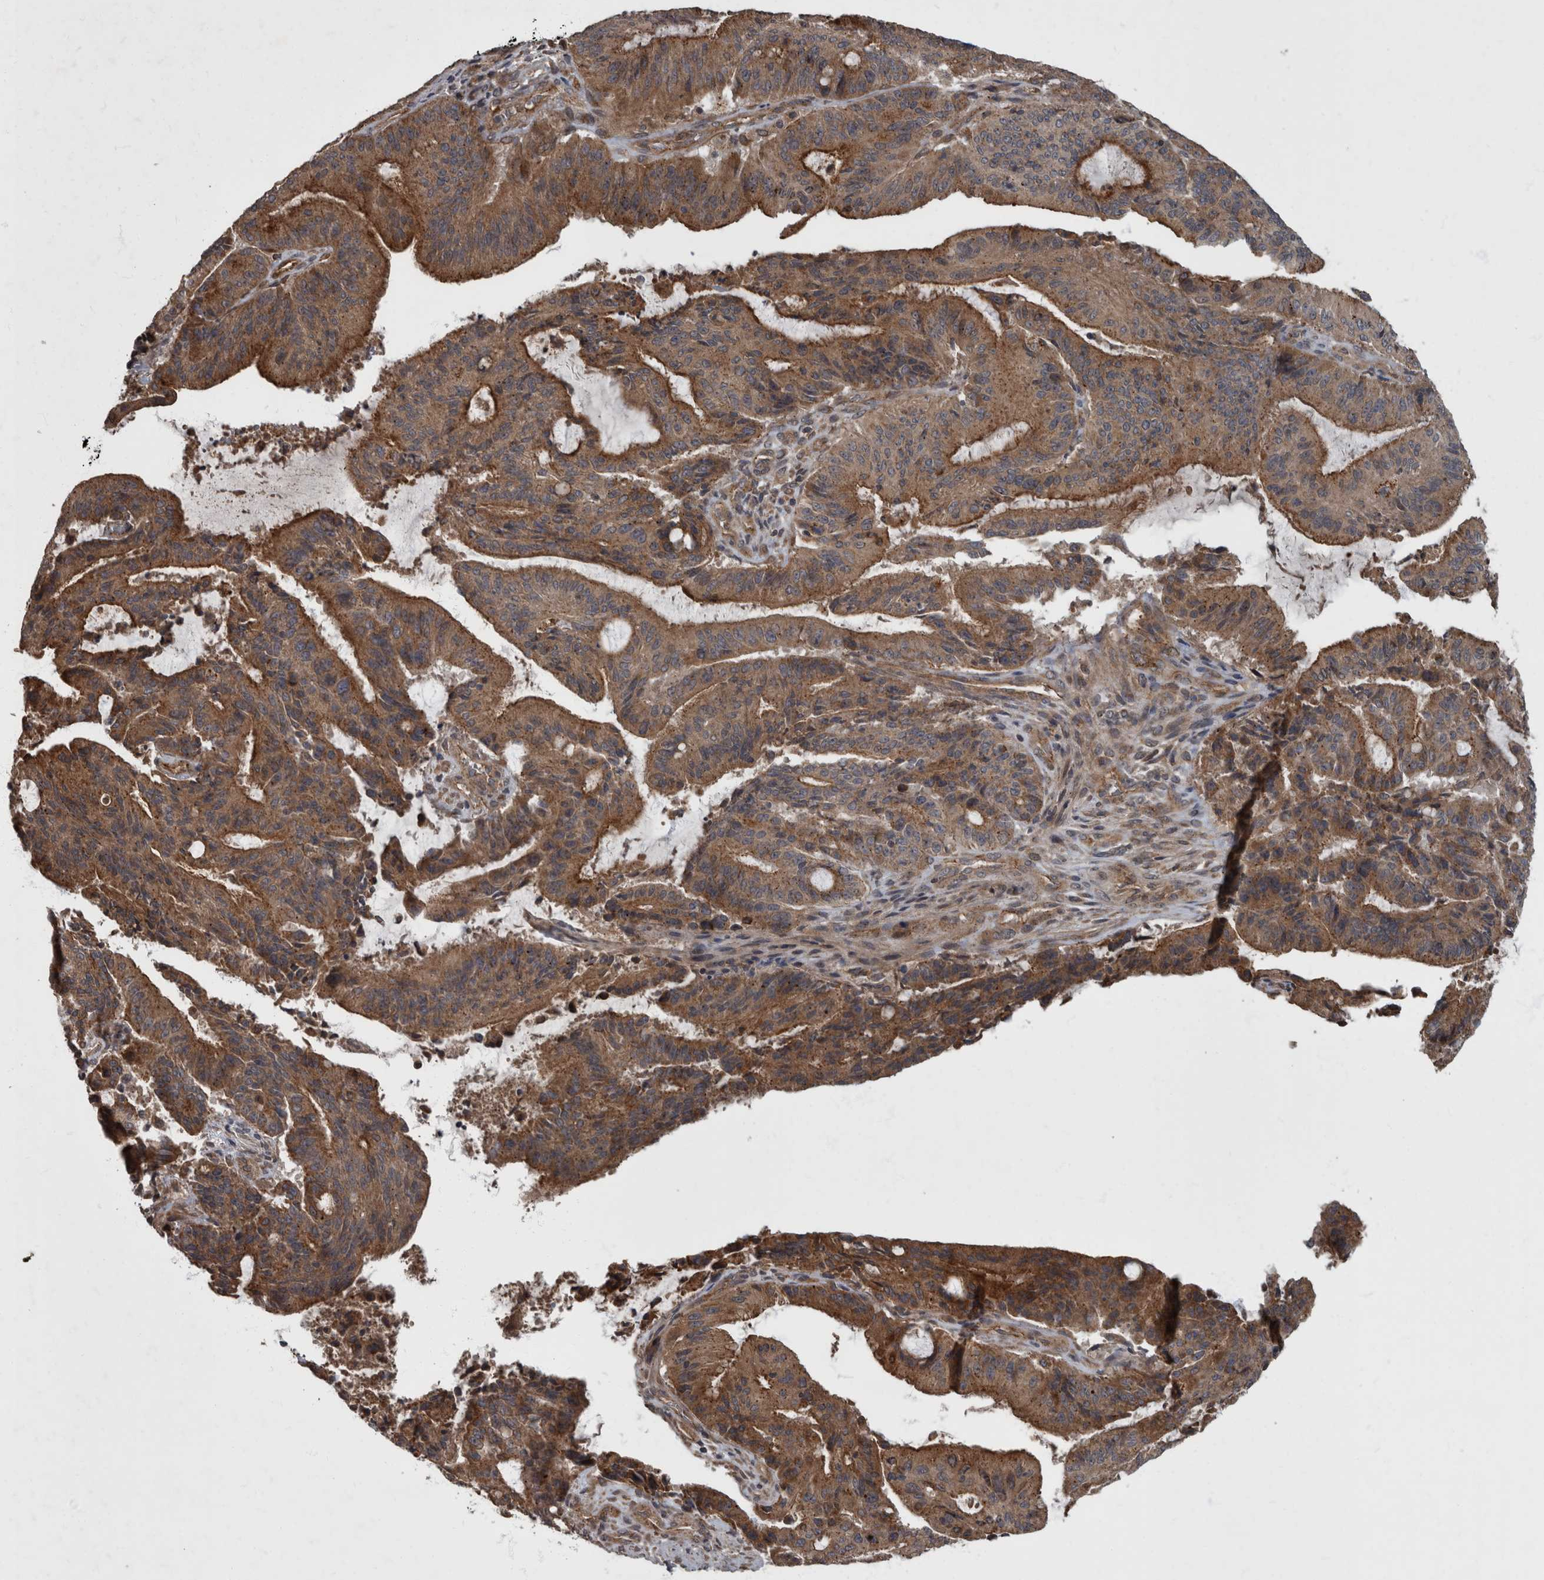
{"staining": {"intensity": "moderate", "quantity": ">75%", "location": "cytoplasmic/membranous"}, "tissue": "liver cancer", "cell_type": "Tumor cells", "image_type": "cancer", "snomed": [{"axis": "morphology", "description": "Normal tissue, NOS"}, {"axis": "morphology", "description": "Cholangiocarcinoma"}, {"axis": "topography", "description": "Liver"}, {"axis": "topography", "description": "Peripheral nerve tissue"}], "caption": "High-power microscopy captured an IHC histopathology image of liver cancer (cholangiocarcinoma), revealing moderate cytoplasmic/membranous staining in approximately >75% of tumor cells.", "gene": "VEGFD", "patient": {"sex": "female", "age": 73}}